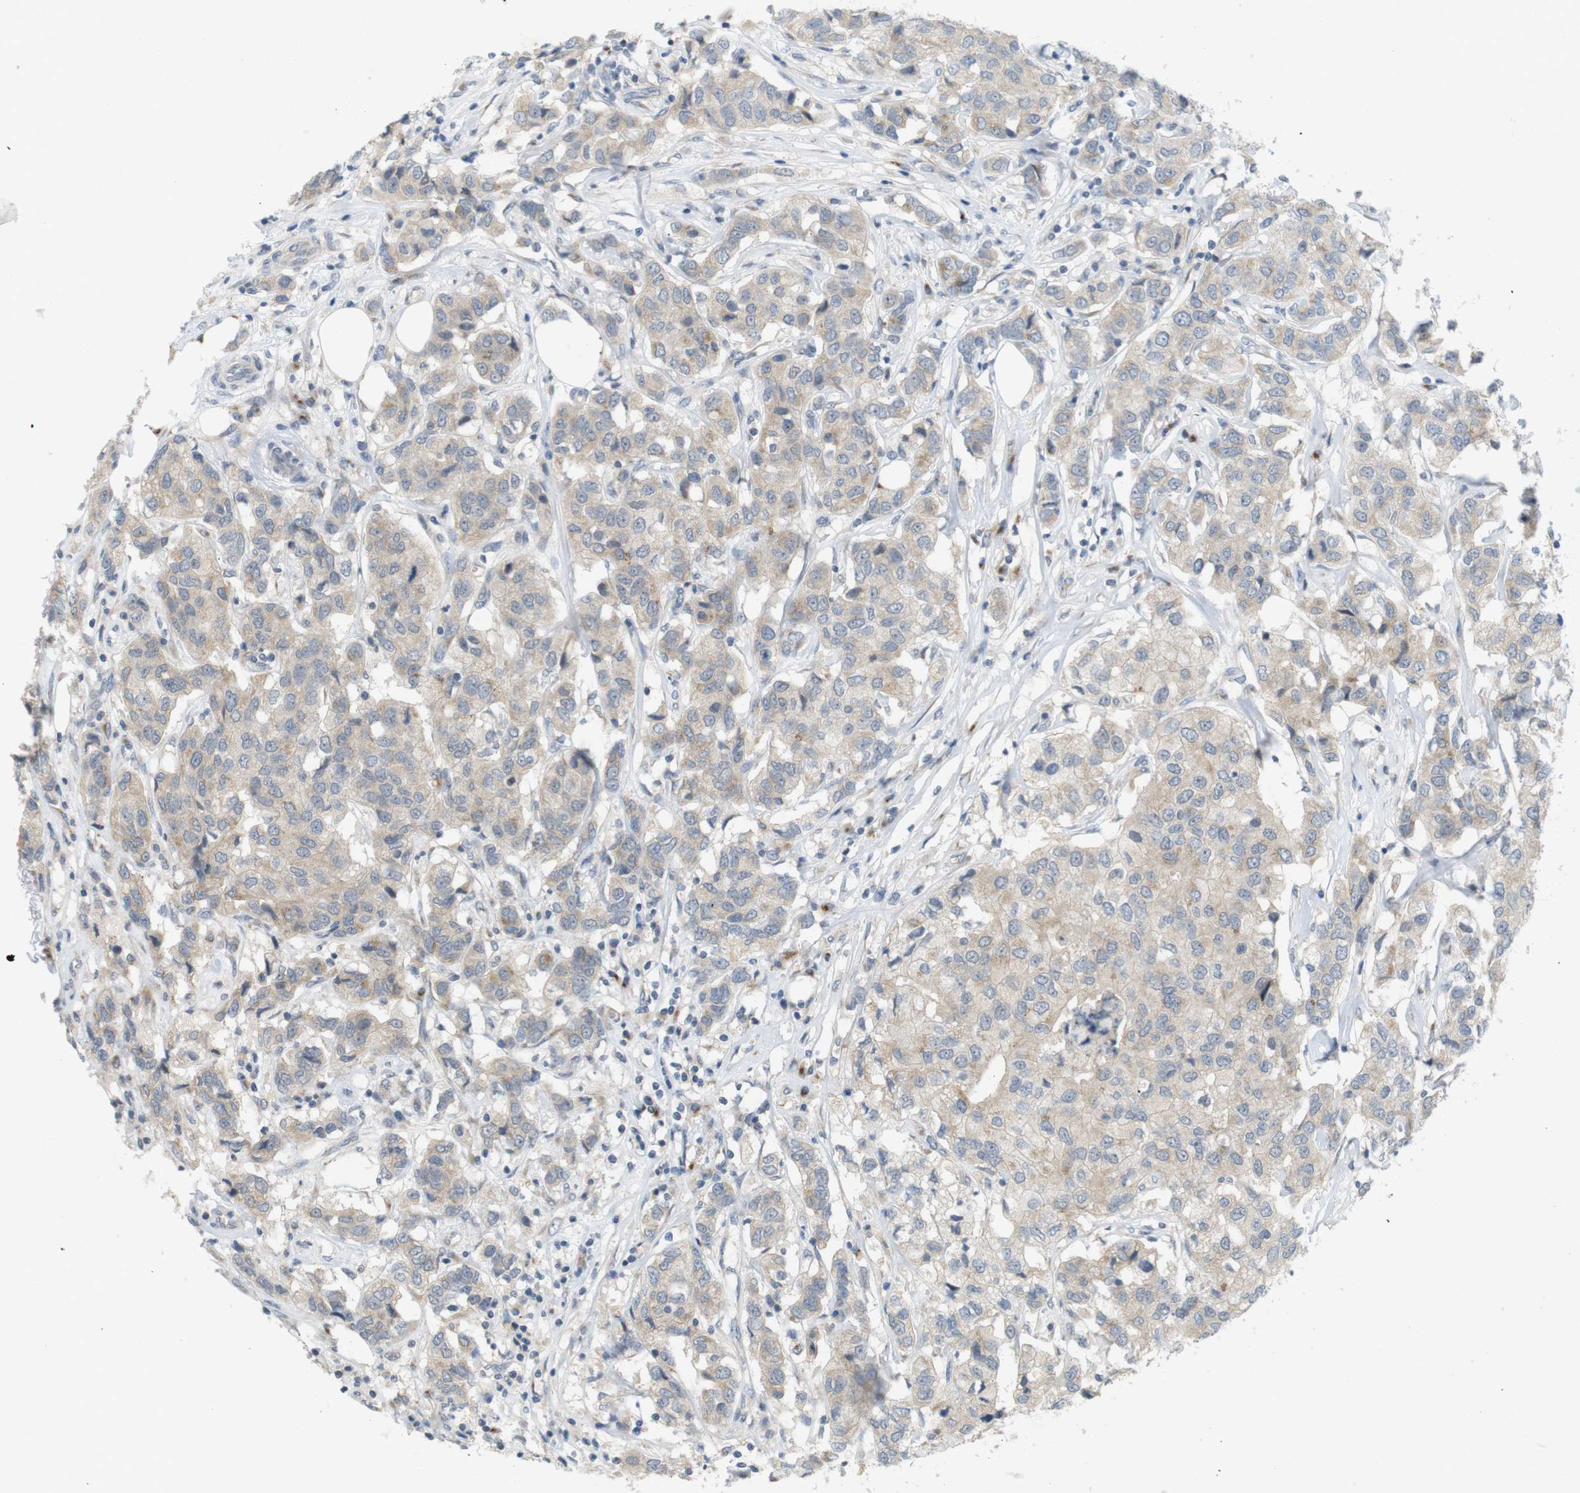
{"staining": {"intensity": "moderate", "quantity": ">75%", "location": "cytoplasmic/membranous"}, "tissue": "breast cancer", "cell_type": "Tumor cells", "image_type": "cancer", "snomed": [{"axis": "morphology", "description": "Duct carcinoma"}, {"axis": "topography", "description": "Breast"}], "caption": "A photomicrograph of human breast cancer (infiltrating ductal carcinoma) stained for a protein demonstrates moderate cytoplasmic/membranous brown staining in tumor cells. (DAB (3,3'-diaminobenzidine) IHC with brightfield microscopy, high magnification).", "gene": "YIPF3", "patient": {"sex": "female", "age": 80}}